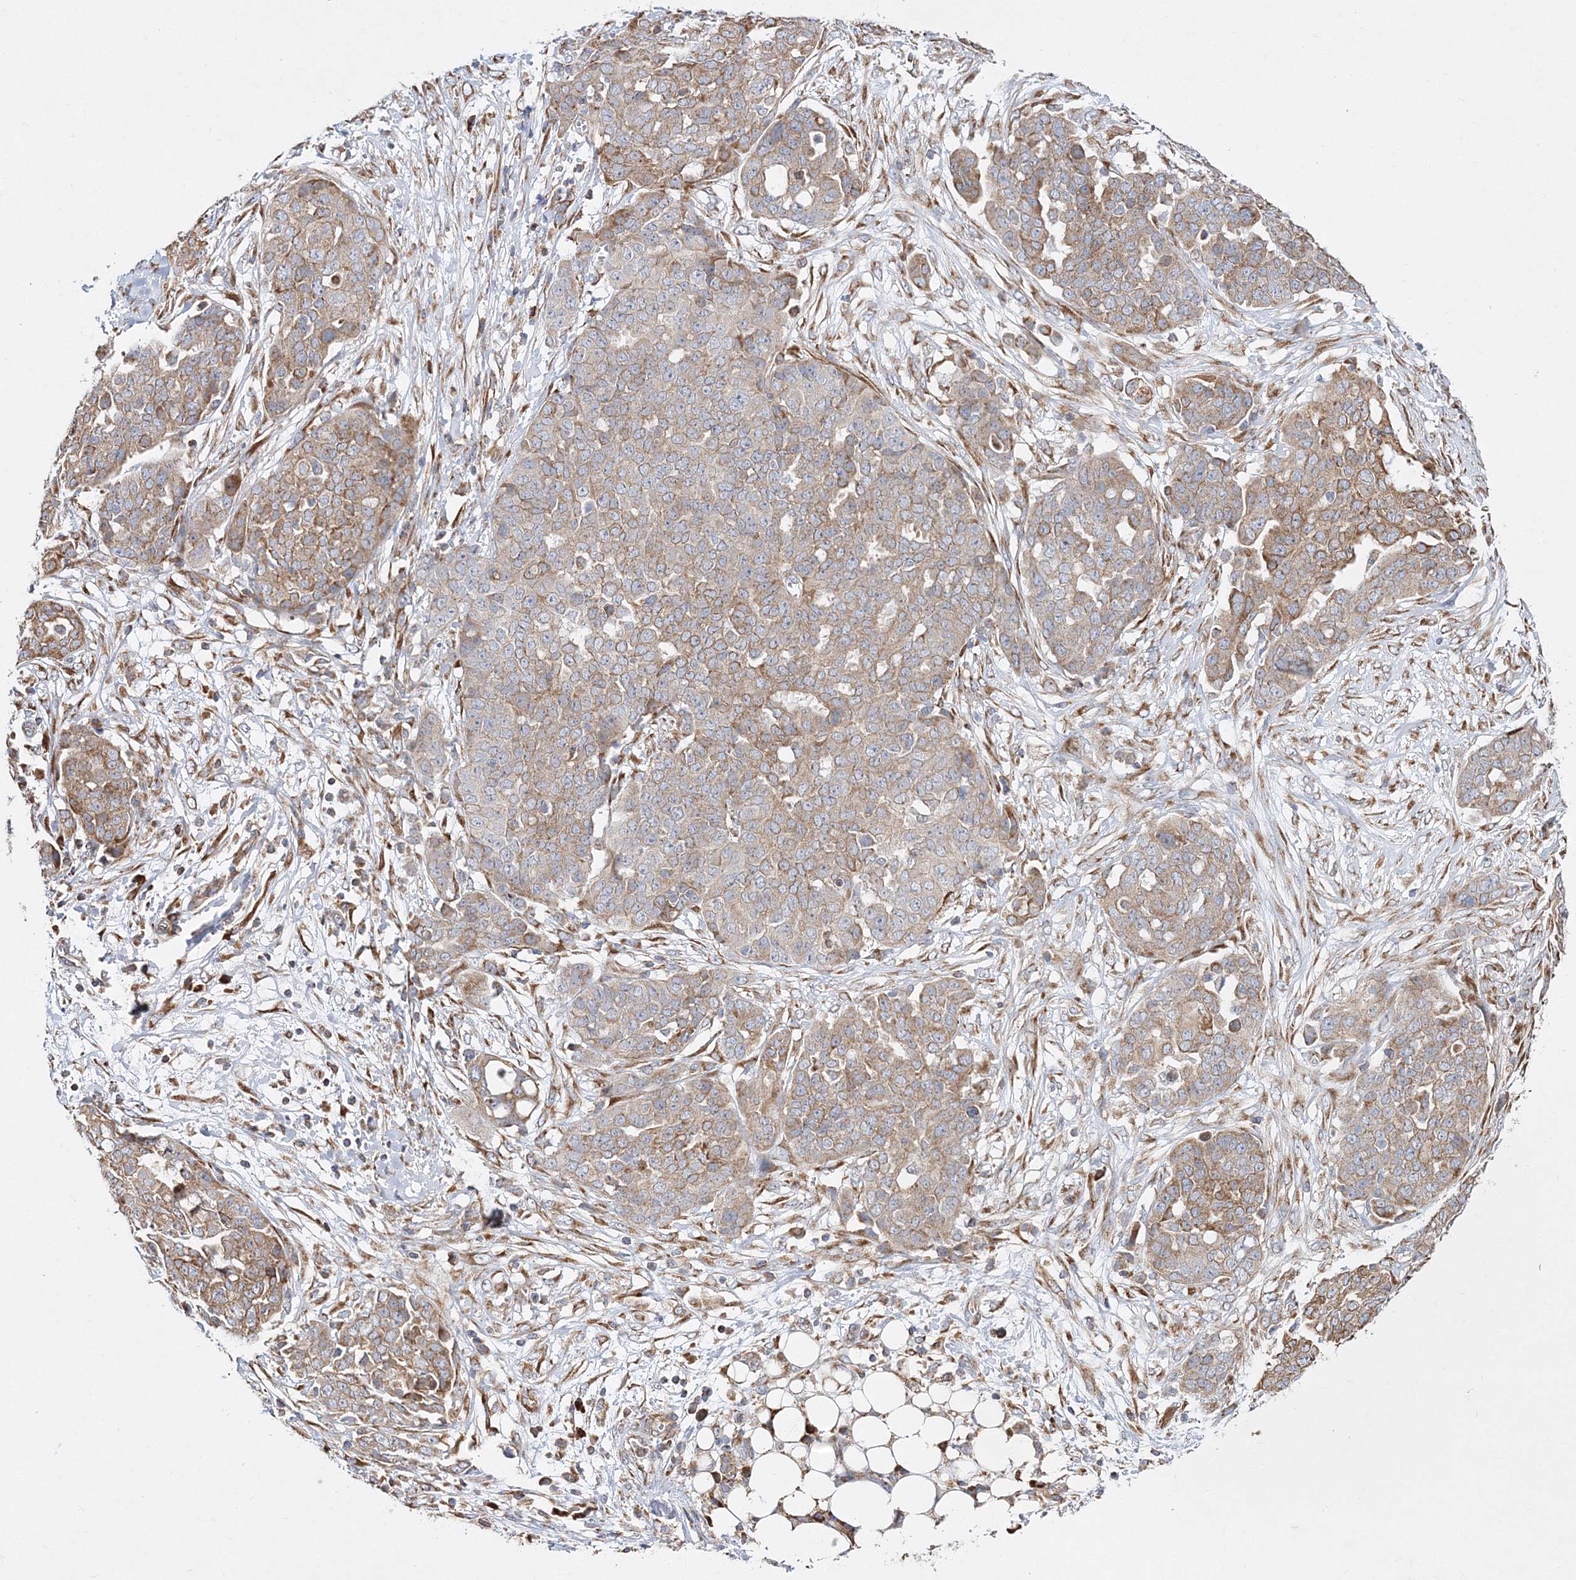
{"staining": {"intensity": "weak", "quantity": "25%-75%", "location": "cytoplasmic/membranous"}, "tissue": "ovarian cancer", "cell_type": "Tumor cells", "image_type": "cancer", "snomed": [{"axis": "morphology", "description": "Cystadenocarcinoma, serous, NOS"}, {"axis": "topography", "description": "Soft tissue"}, {"axis": "topography", "description": "Ovary"}], "caption": "An immunohistochemistry (IHC) photomicrograph of neoplastic tissue is shown. Protein staining in brown shows weak cytoplasmic/membranous positivity in ovarian serous cystadenocarcinoma within tumor cells.", "gene": "ZFYVE16", "patient": {"sex": "female", "age": 57}}